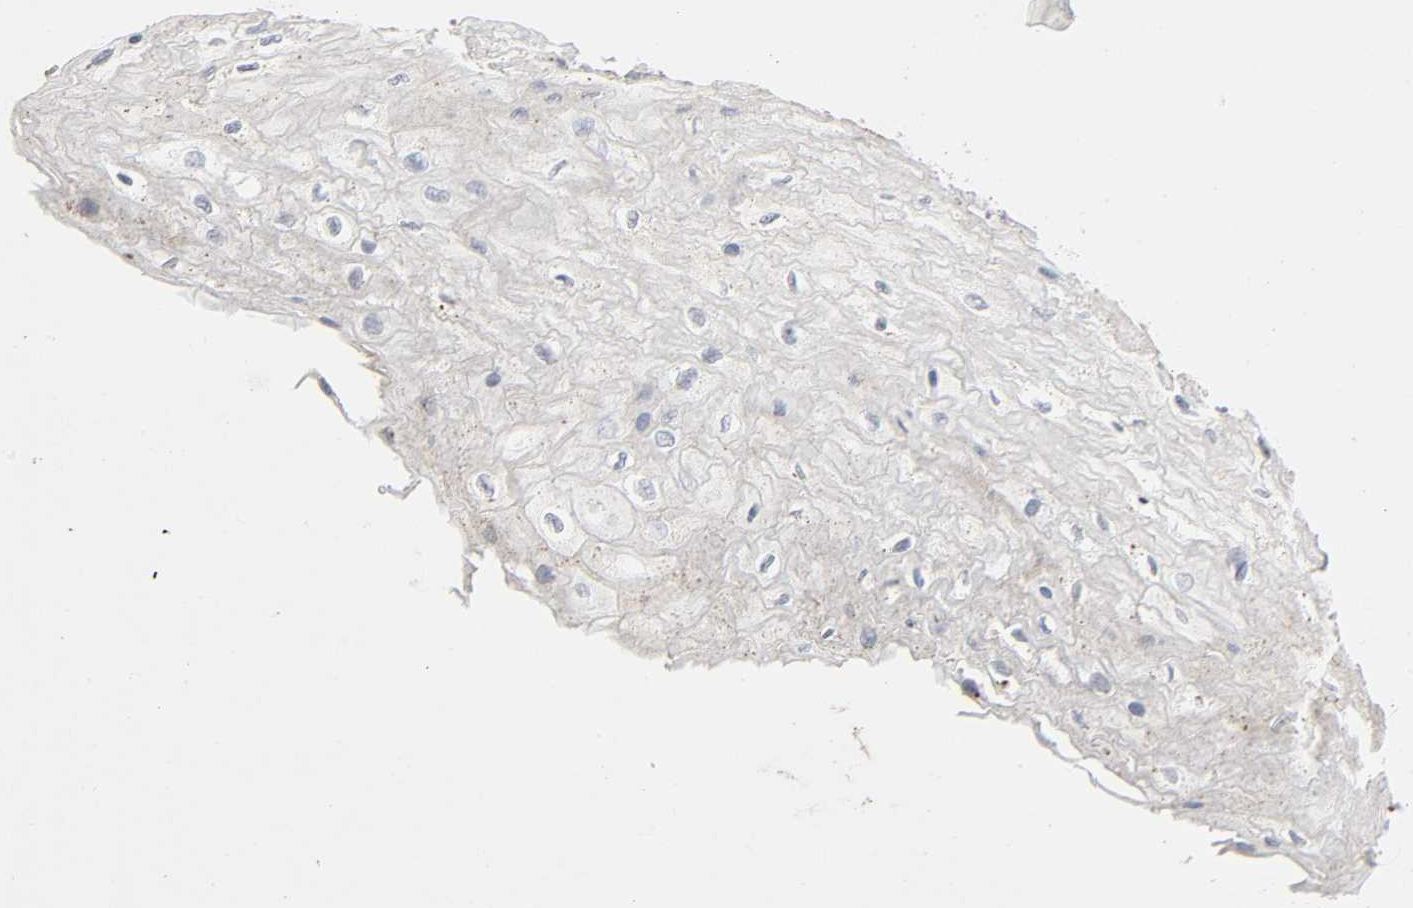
{"staining": {"intensity": "weak", "quantity": "25%-75%", "location": "cytoplasmic/membranous"}, "tissue": "esophagus", "cell_type": "Squamous epithelial cells", "image_type": "normal", "snomed": [{"axis": "morphology", "description": "Normal tissue, NOS"}, {"axis": "topography", "description": "Esophagus"}], "caption": "IHC of normal human esophagus displays low levels of weak cytoplasmic/membranous expression in about 25%-75% of squamous epithelial cells. The staining is performed using DAB brown chromogen to label protein expression. The nuclei are counter-stained blue using hematoxylin.", "gene": "CDK6", "patient": {"sex": "female", "age": 72}}